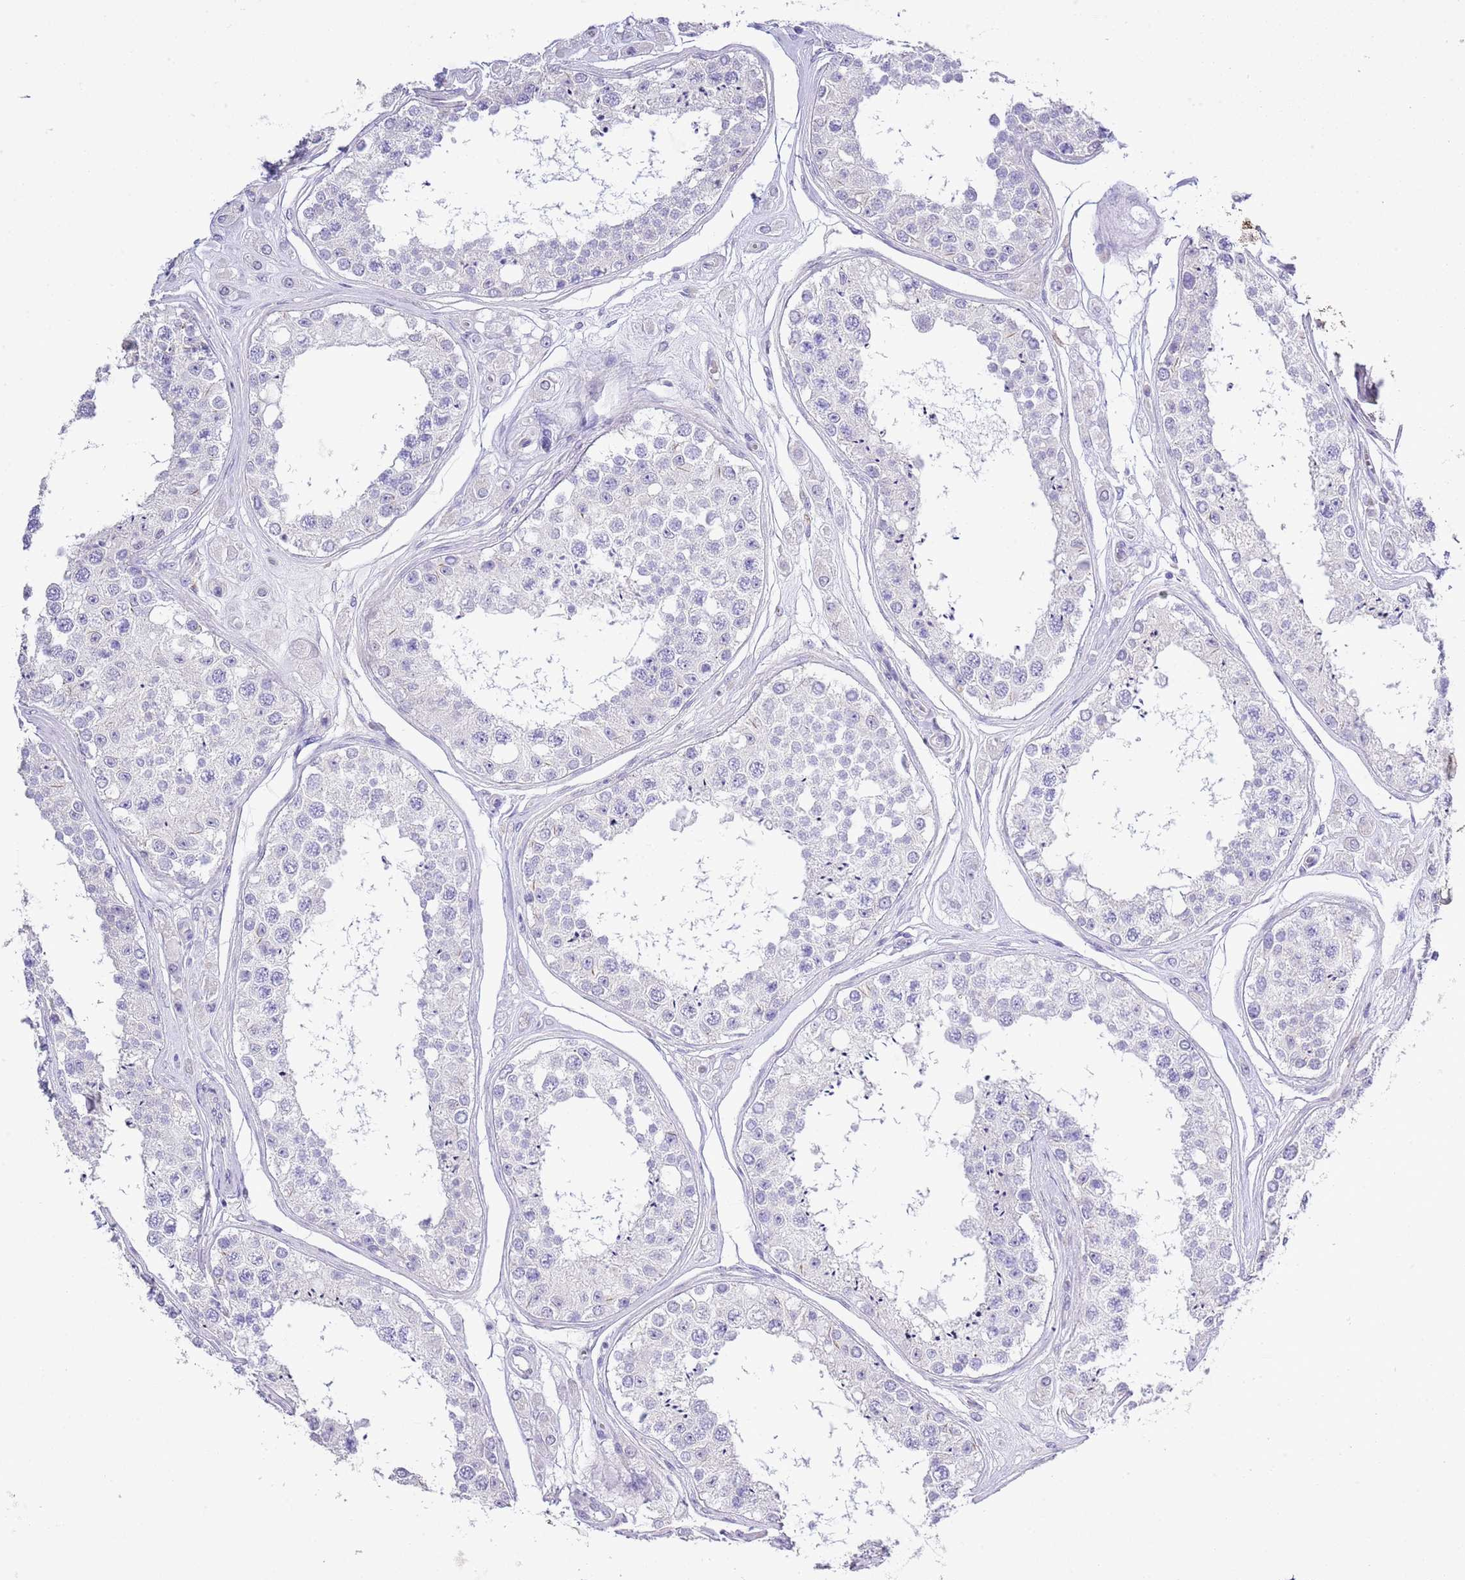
{"staining": {"intensity": "negative", "quantity": "none", "location": "none"}, "tissue": "testis", "cell_type": "Cells in seminiferous ducts", "image_type": "normal", "snomed": [{"axis": "morphology", "description": "Normal tissue, NOS"}, {"axis": "topography", "description": "Testis"}], "caption": "IHC photomicrograph of normal testis: testis stained with DAB displays no significant protein expression in cells in seminiferous ducts.", "gene": "OR2Z1", "patient": {"sex": "male", "age": 25}}